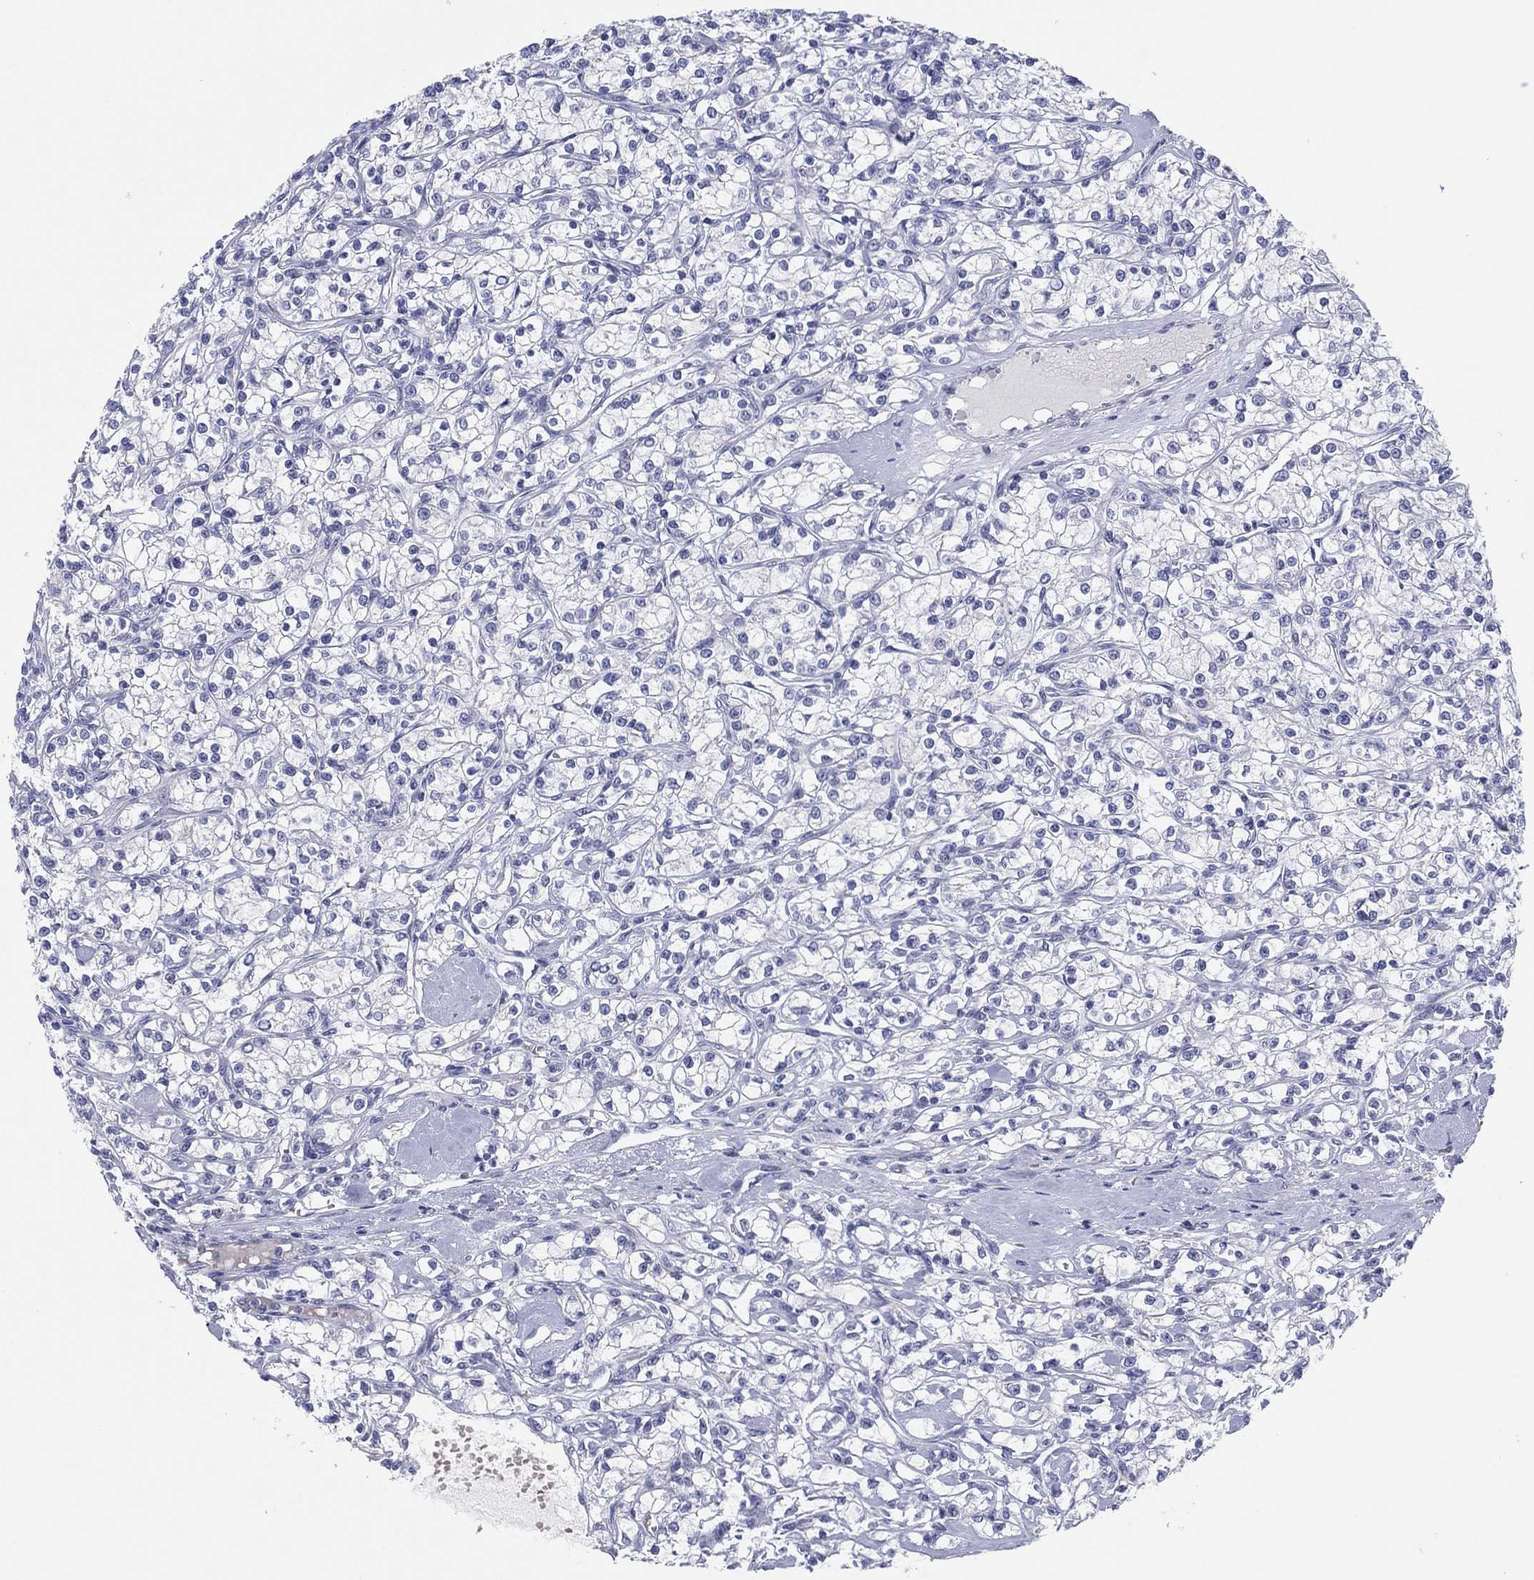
{"staining": {"intensity": "negative", "quantity": "none", "location": "none"}, "tissue": "renal cancer", "cell_type": "Tumor cells", "image_type": "cancer", "snomed": [{"axis": "morphology", "description": "Adenocarcinoma, NOS"}, {"axis": "topography", "description": "Kidney"}], "caption": "Immunohistochemistry (IHC) of renal cancer (adenocarcinoma) demonstrates no expression in tumor cells.", "gene": "HEATR4", "patient": {"sex": "female", "age": 59}}